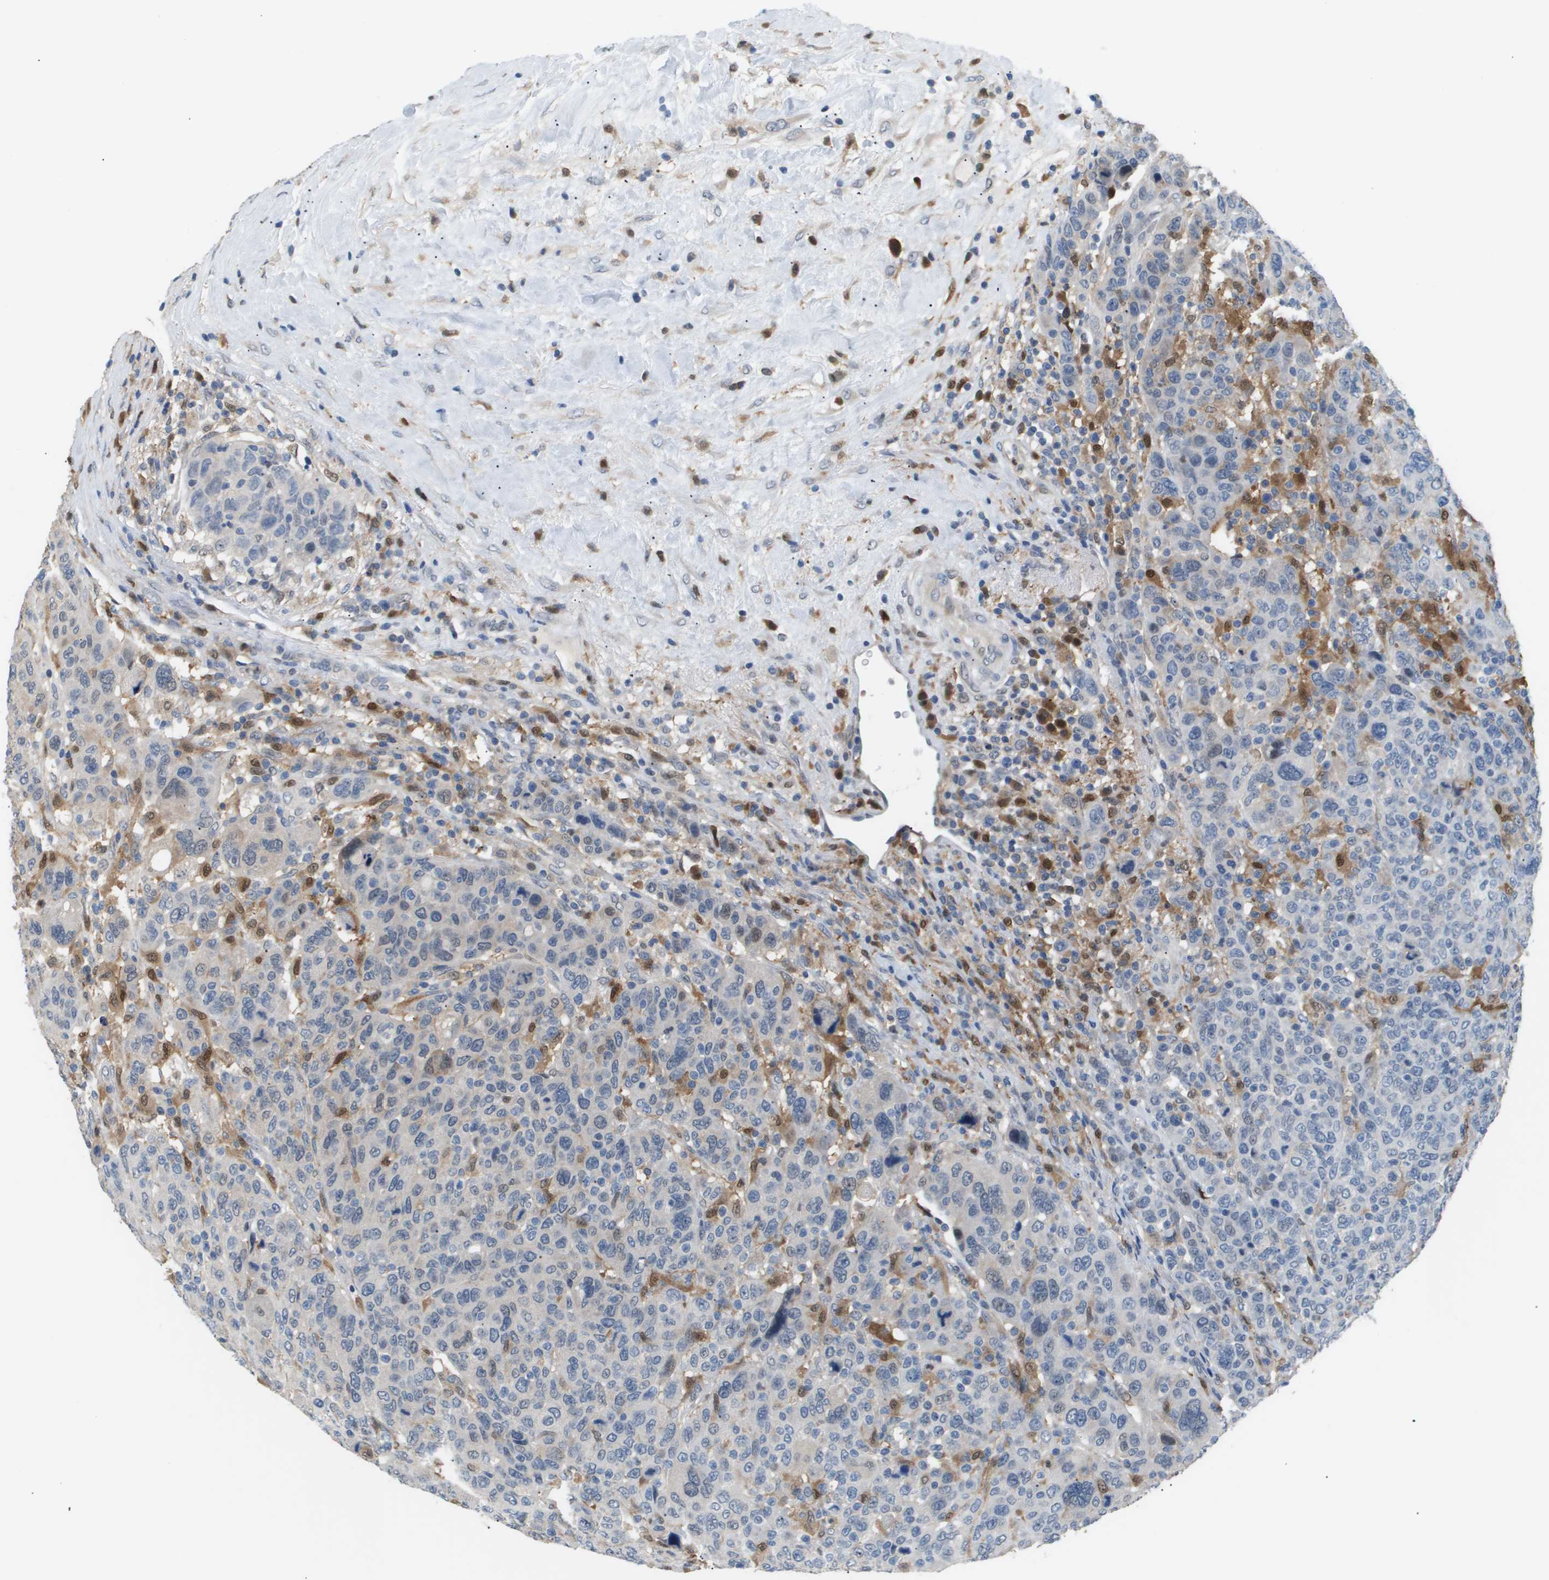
{"staining": {"intensity": "weak", "quantity": "<25%", "location": "cytoplasmic/membranous"}, "tissue": "breast cancer", "cell_type": "Tumor cells", "image_type": "cancer", "snomed": [{"axis": "morphology", "description": "Duct carcinoma"}, {"axis": "topography", "description": "Breast"}], "caption": "Protein analysis of breast cancer exhibits no significant expression in tumor cells. (DAB (3,3'-diaminobenzidine) immunohistochemistry visualized using brightfield microscopy, high magnification).", "gene": "AKR1A1", "patient": {"sex": "female", "age": 37}}